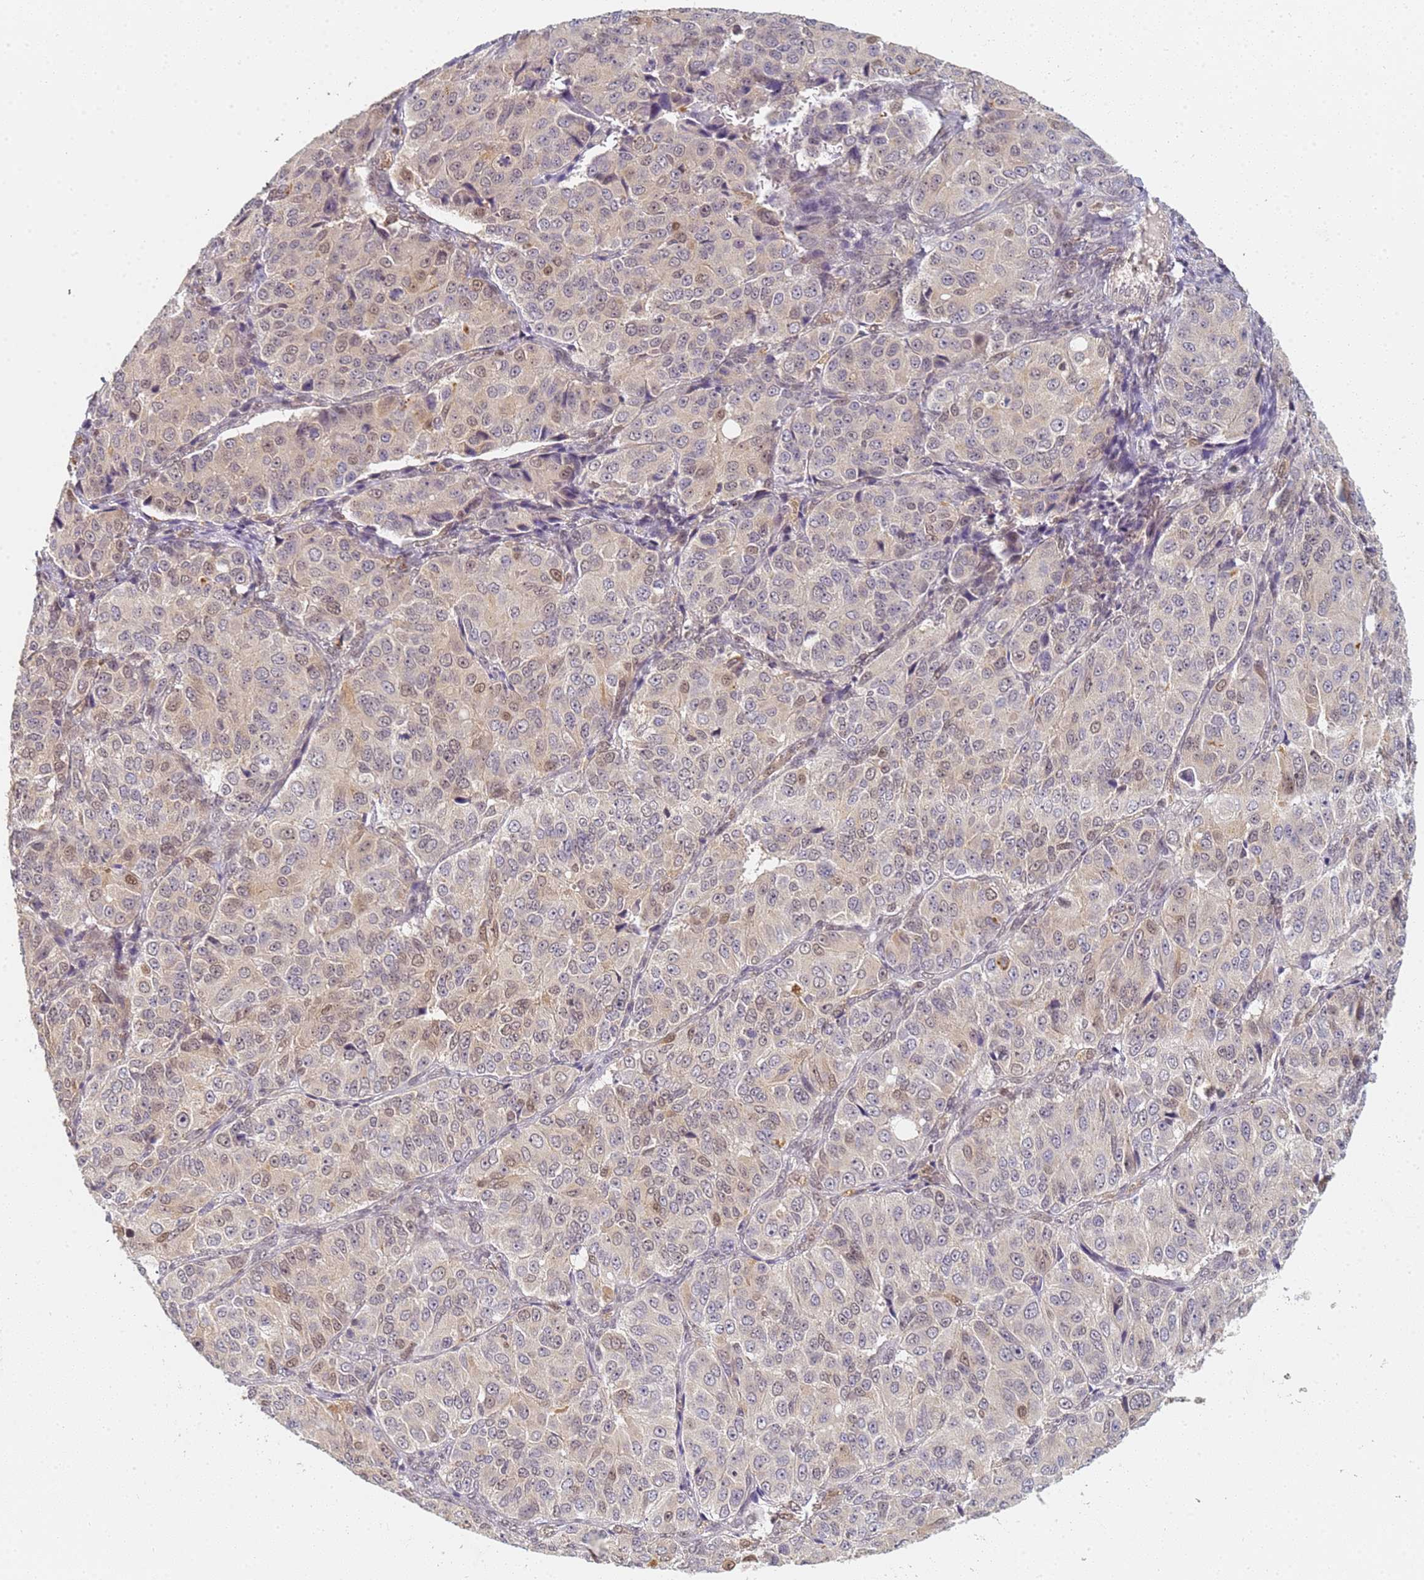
{"staining": {"intensity": "weak", "quantity": "<25%", "location": "nuclear"}, "tissue": "ovarian cancer", "cell_type": "Tumor cells", "image_type": "cancer", "snomed": [{"axis": "morphology", "description": "Carcinoma, endometroid"}, {"axis": "topography", "description": "Ovary"}], "caption": "A micrograph of endometroid carcinoma (ovarian) stained for a protein displays no brown staining in tumor cells. Nuclei are stained in blue.", "gene": "HMCES", "patient": {"sex": "female", "age": 51}}